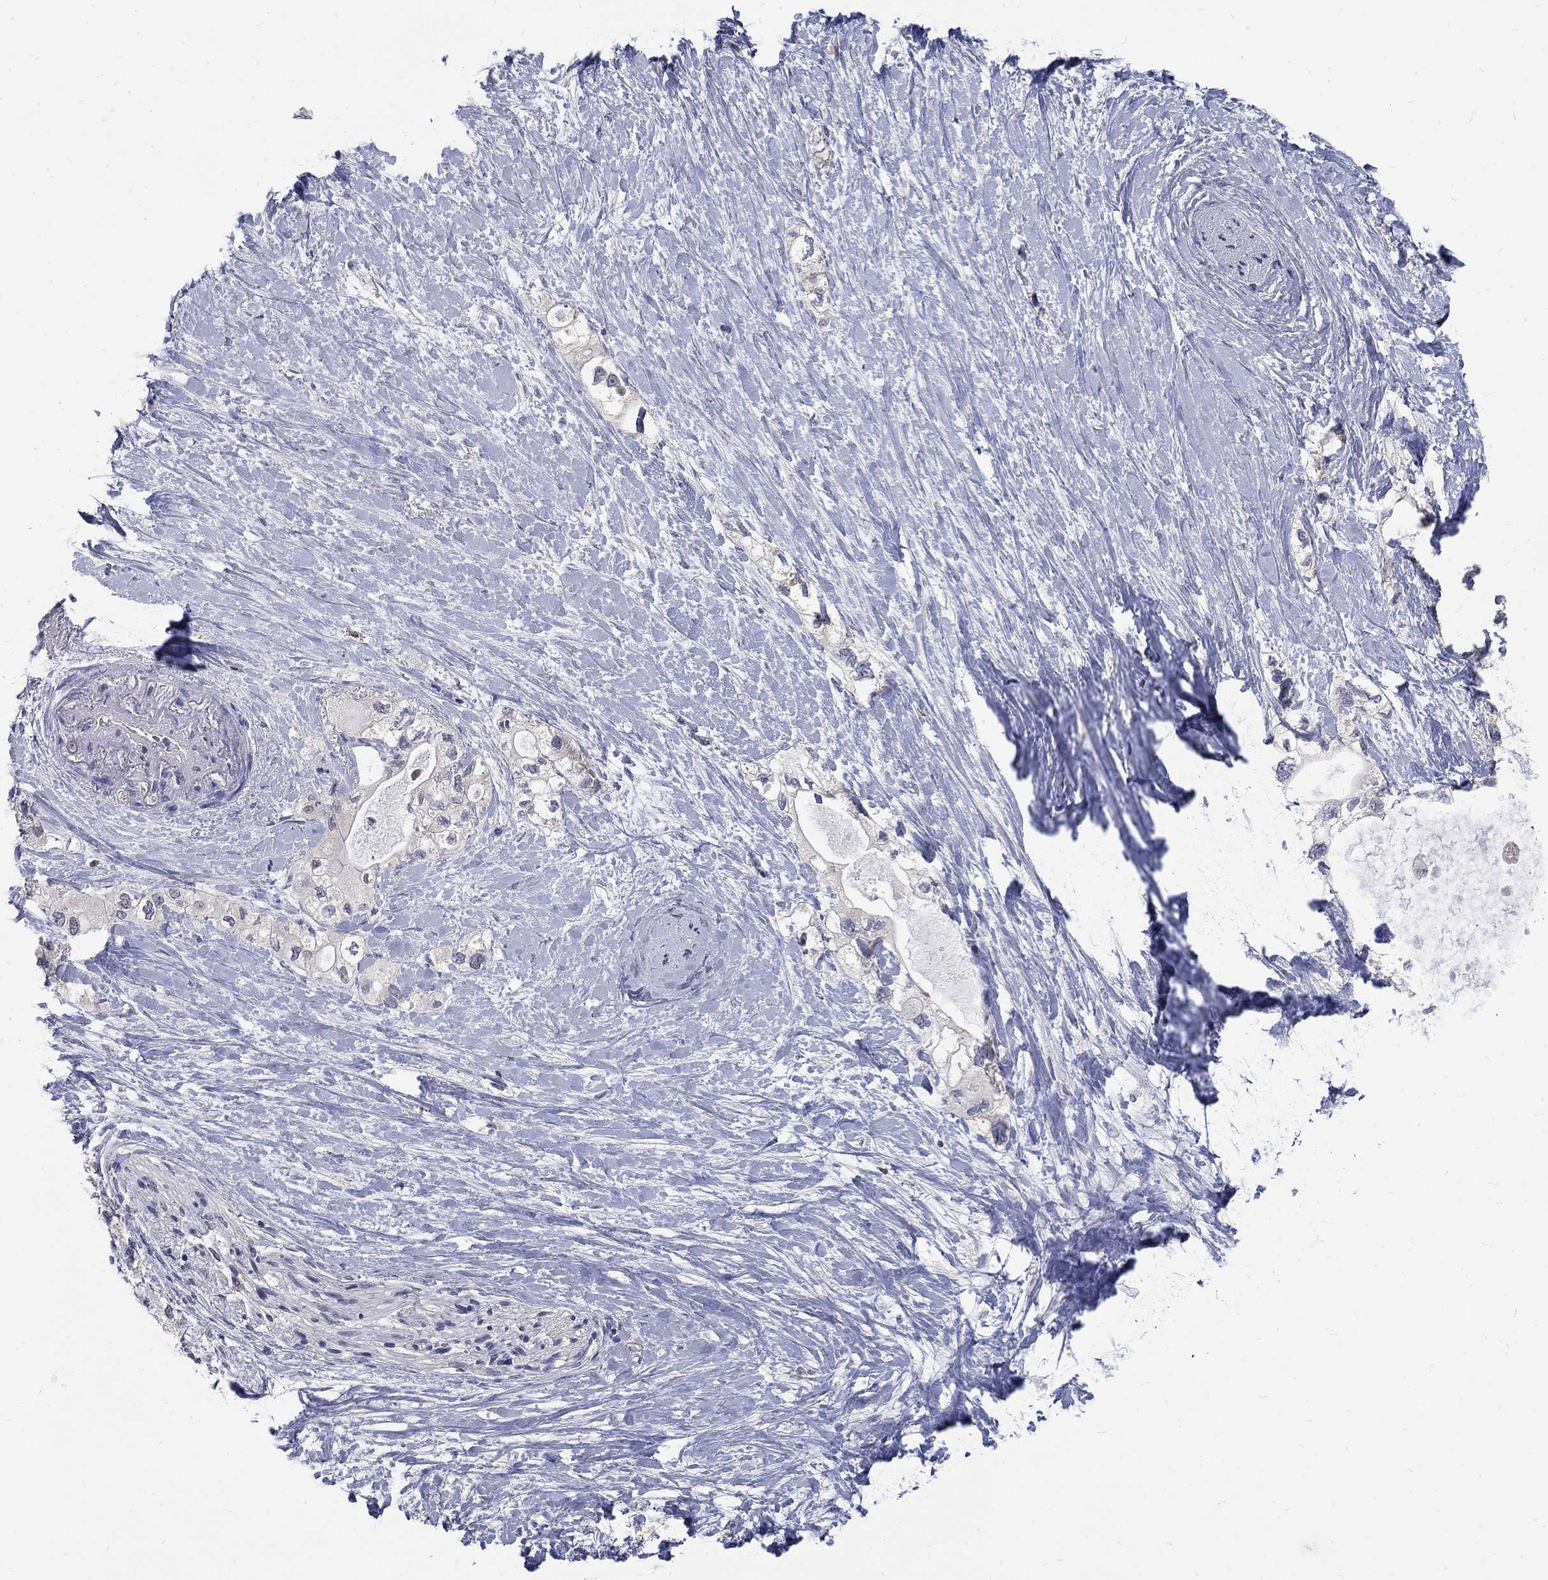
{"staining": {"intensity": "negative", "quantity": "none", "location": "none"}, "tissue": "pancreatic cancer", "cell_type": "Tumor cells", "image_type": "cancer", "snomed": [{"axis": "morphology", "description": "Adenocarcinoma, NOS"}, {"axis": "topography", "description": "Pancreas"}], "caption": "Immunohistochemical staining of pancreatic cancer demonstrates no significant positivity in tumor cells.", "gene": "PHKA1", "patient": {"sex": "female", "age": 56}}